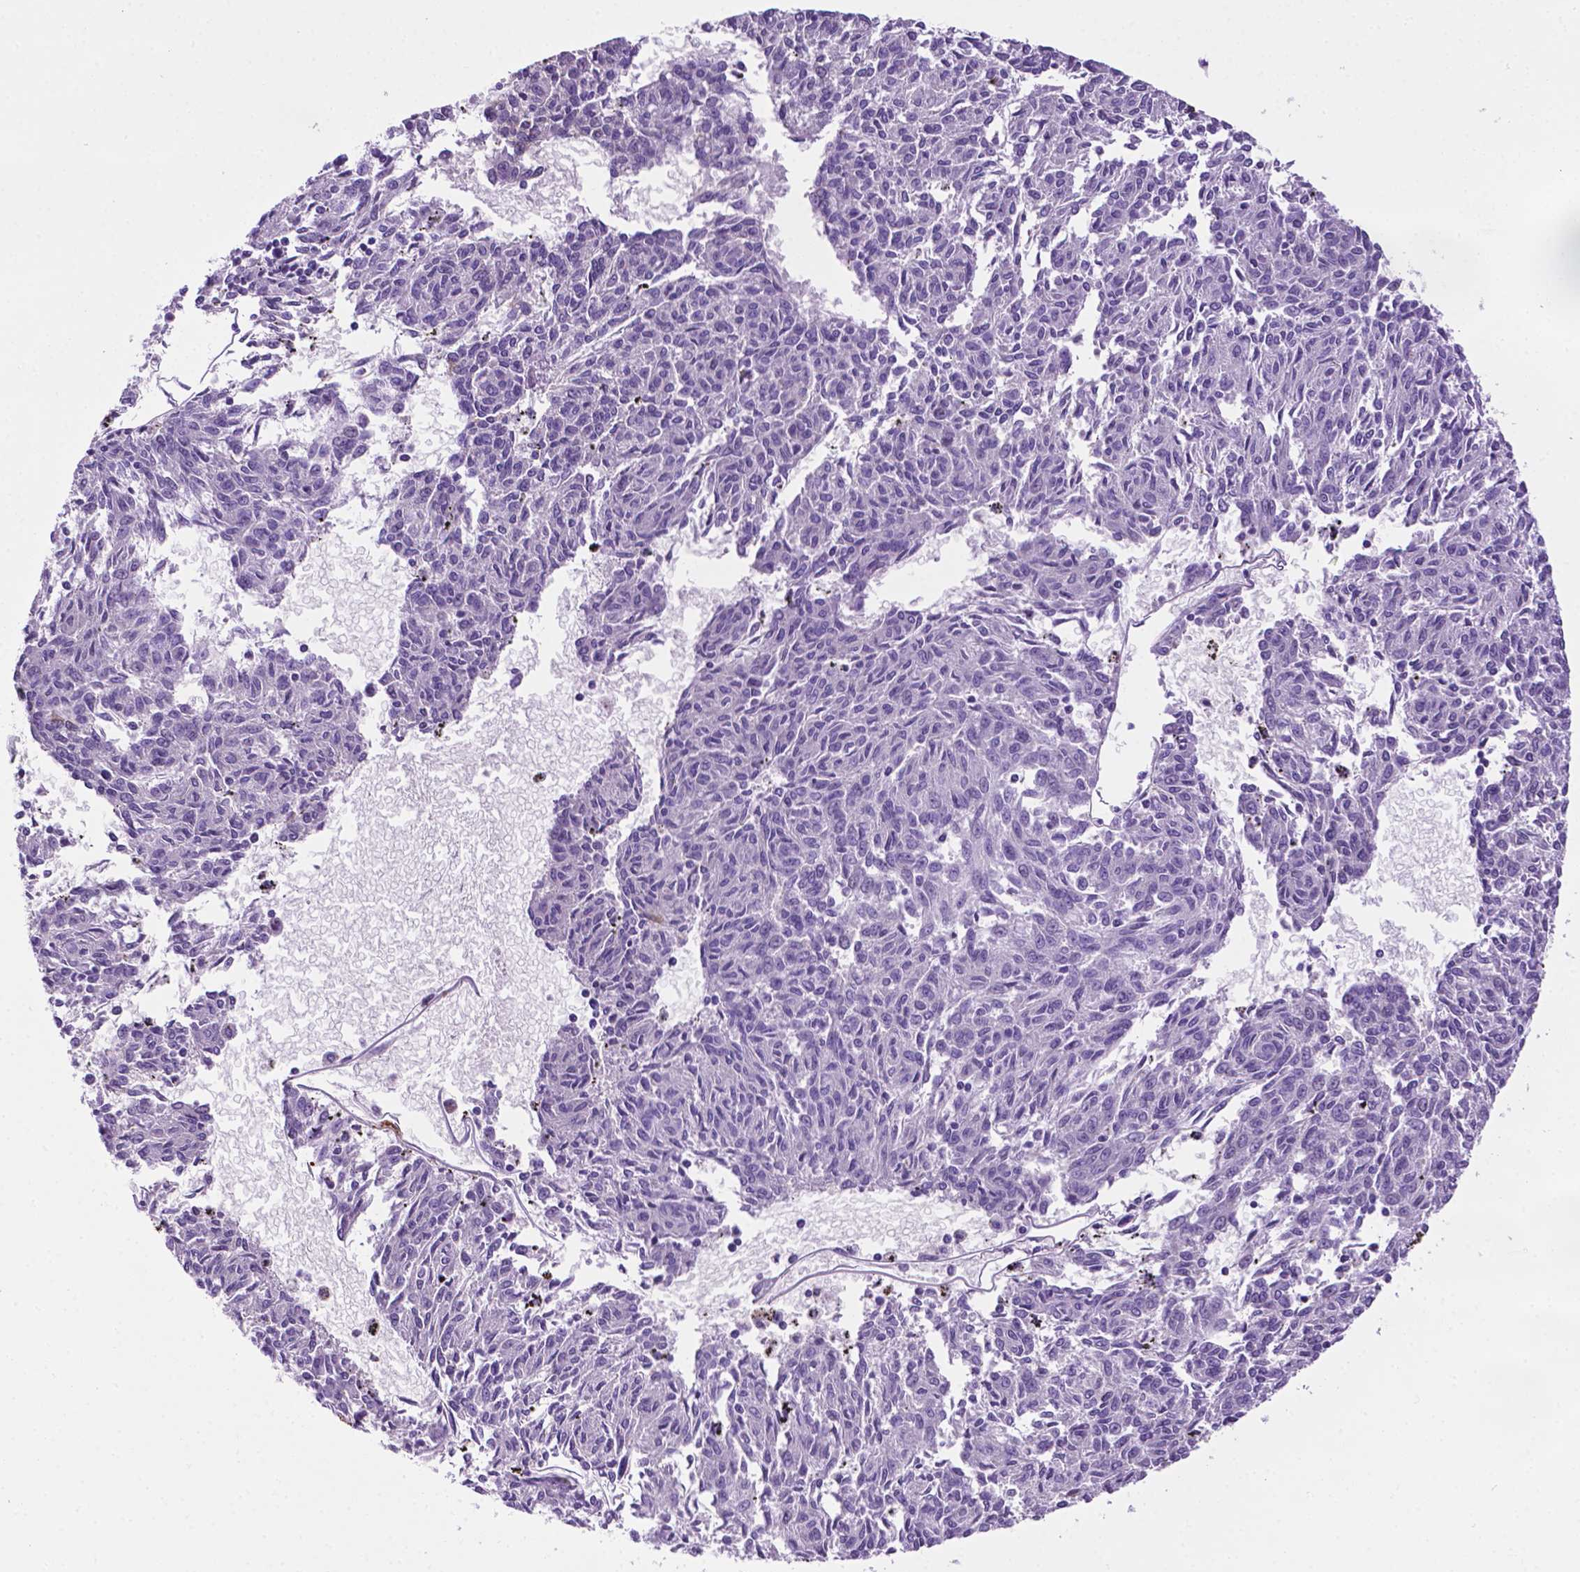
{"staining": {"intensity": "negative", "quantity": "none", "location": "none"}, "tissue": "melanoma", "cell_type": "Tumor cells", "image_type": "cancer", "snomed": [{"axis": "morphology", "description": "Malignant melanoma, NOS"}, {"axis": "topography", "description": "Skin"}], "caption": "High power microscopy histopathology image of an immunohistochemistry (IHC) histopathology image of malignant melanoma, revealing no significant positivity in tumor cells. Nuclei are stained in blue.", "gene": "MMP27", "patient": {"sex": "female", "age": 72}}